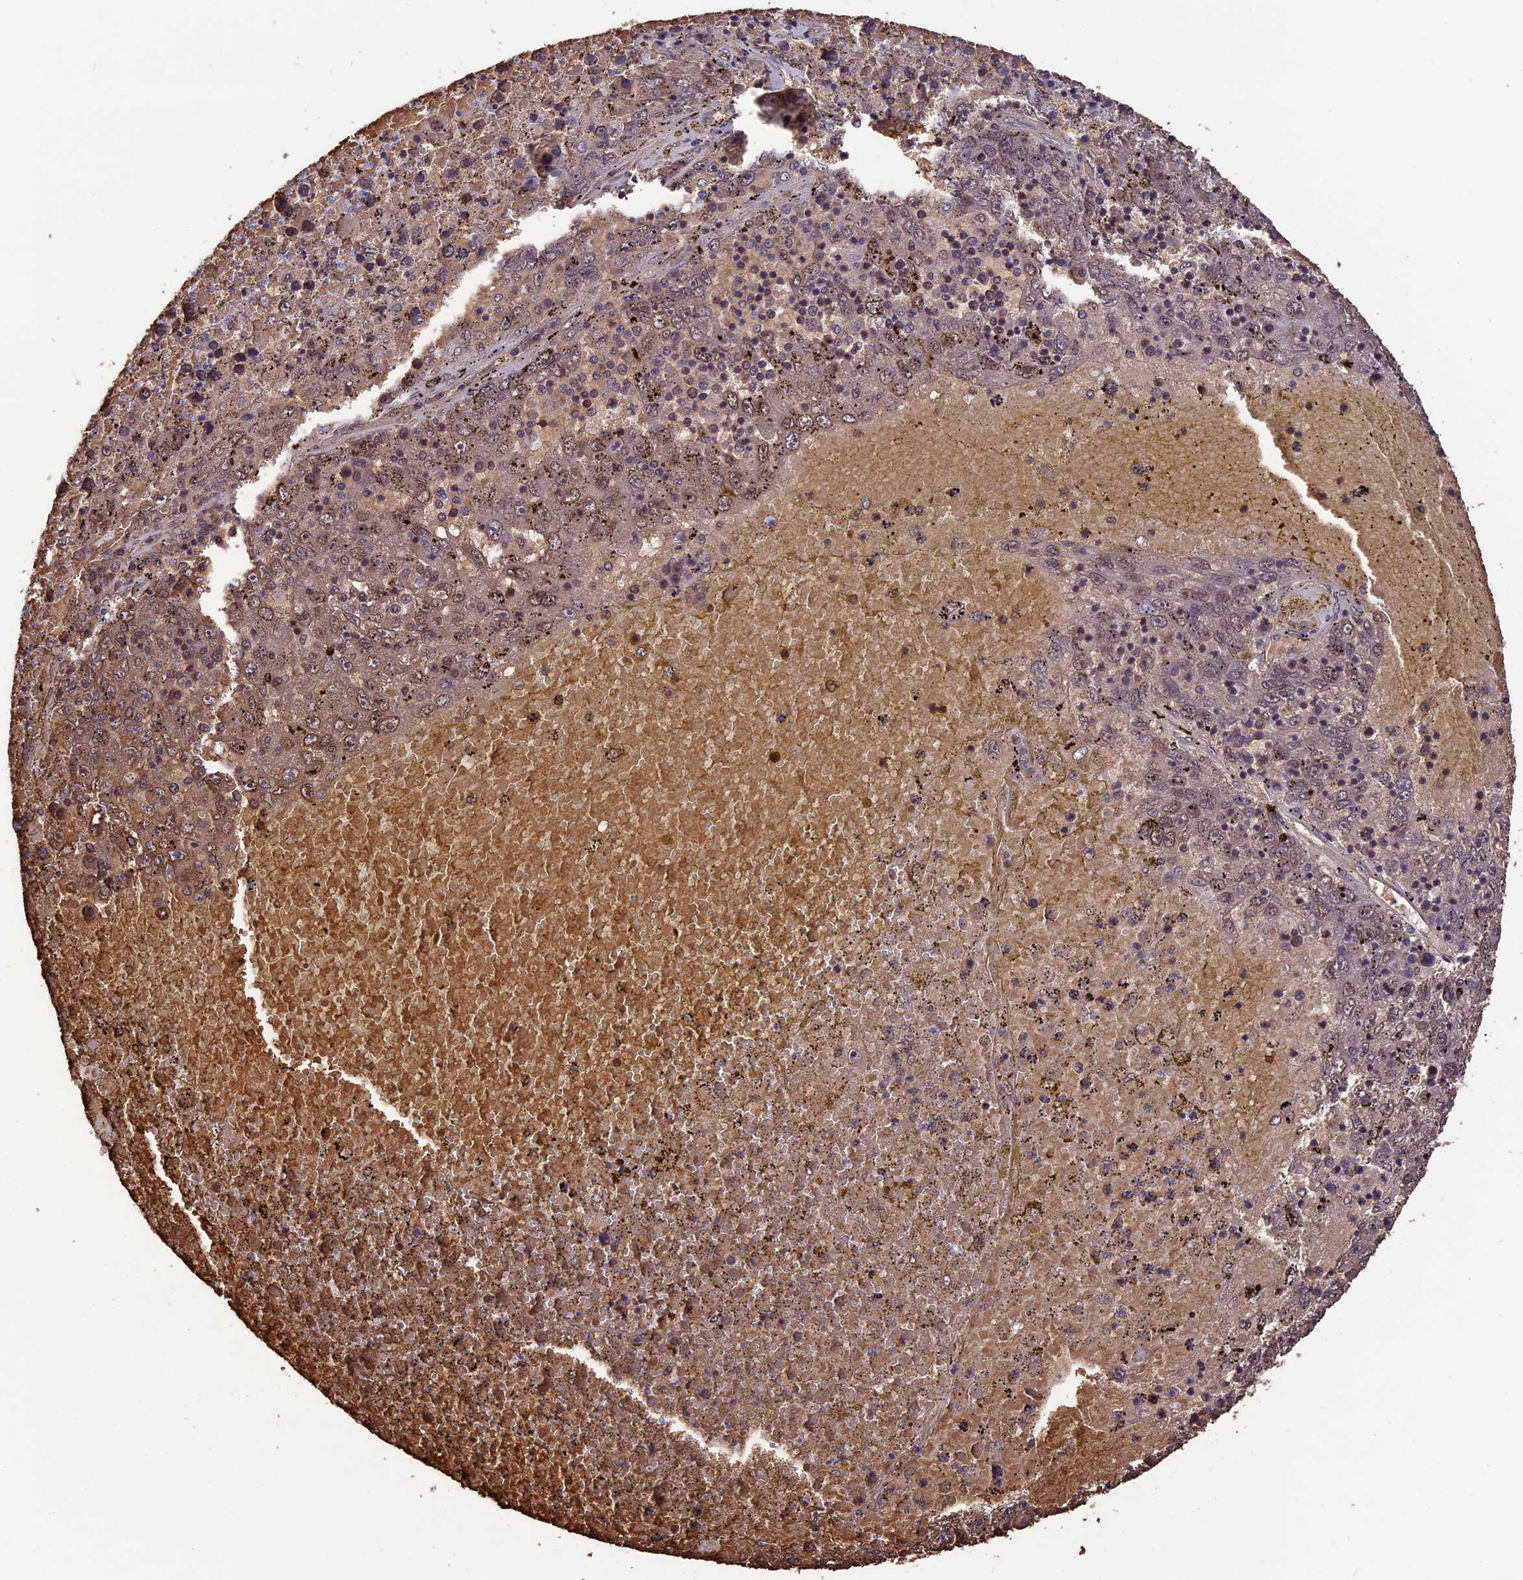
{"staining": {"intensity": "moderate", "quantity": "25%-75%", "location": "cytoplasmic/membranous,nuclear"}, "tissue": "liver cancer", "cell_type": "Tumor cells", "image_type": "cancer", "snomed": [{"axis": "morphology", "description": "Carcinoma, Hepatocellular, NOS"}, {"axis": "topography", "description": "Liver"}], "caption": "Protein expression analysis of liver cancer reveals moderate cytoplasmic/membranous and nuclear staining in about 25%-75% of tumor cells.", "gene": "MPHOSPH8", "patient": {"sex": "male", "age": 49}}